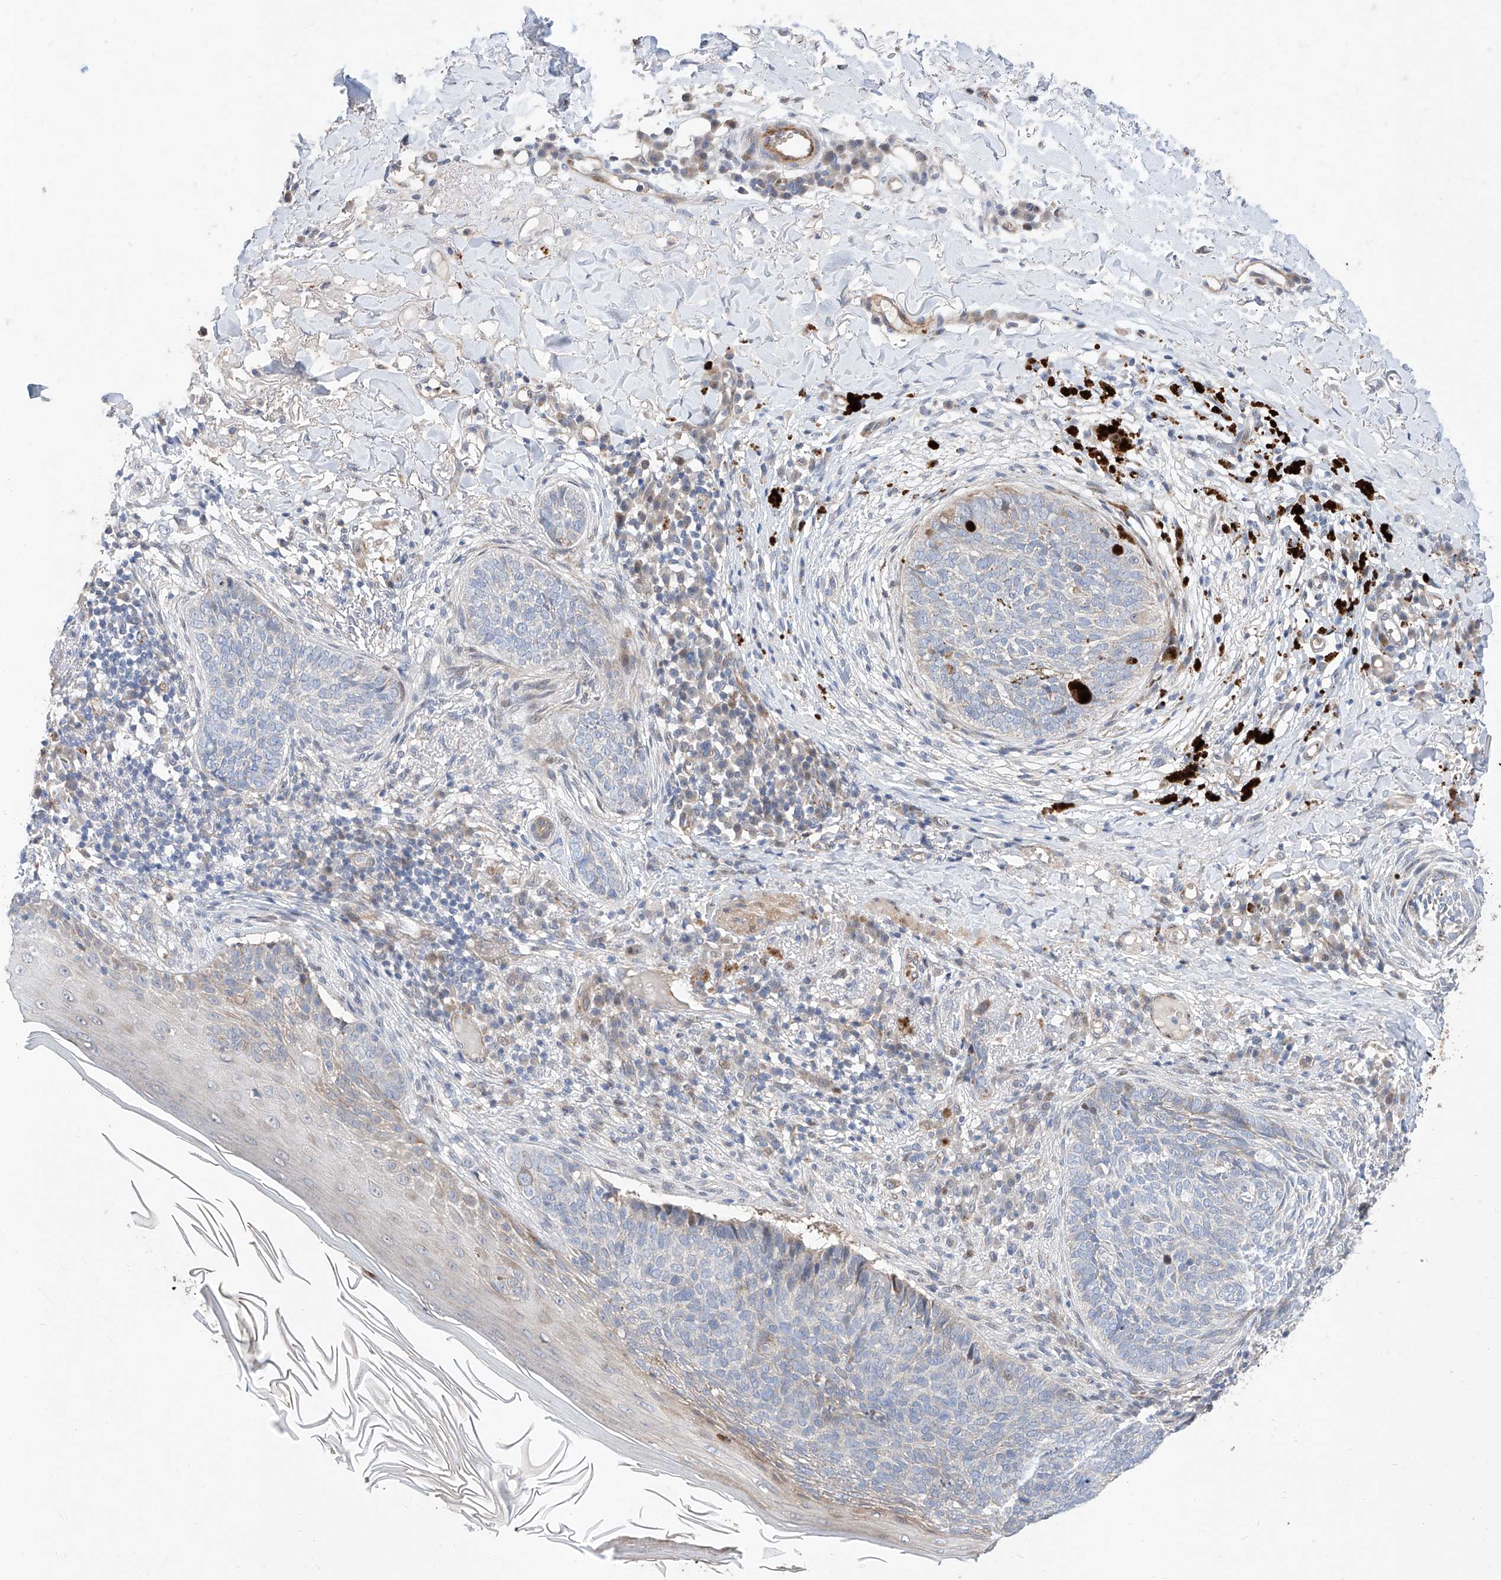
{"staining": {"intensity": "weak", "quantity": "<25%", "location": "cytoplasmic/membranous"}, "tissue": "skin cancer", "cell_type": "Tumor cells", "image_type": "cancer", "snomed": [{"axis": "morphology", "description": "Basal cell carcinoma"}, {"axis": "topography", "description": "Skin"}], "caption": "There is no significant expression in tumor cells of skin cancer.", "gene": "FUCA2", "patient": {"sex": "male", "age": 85}}